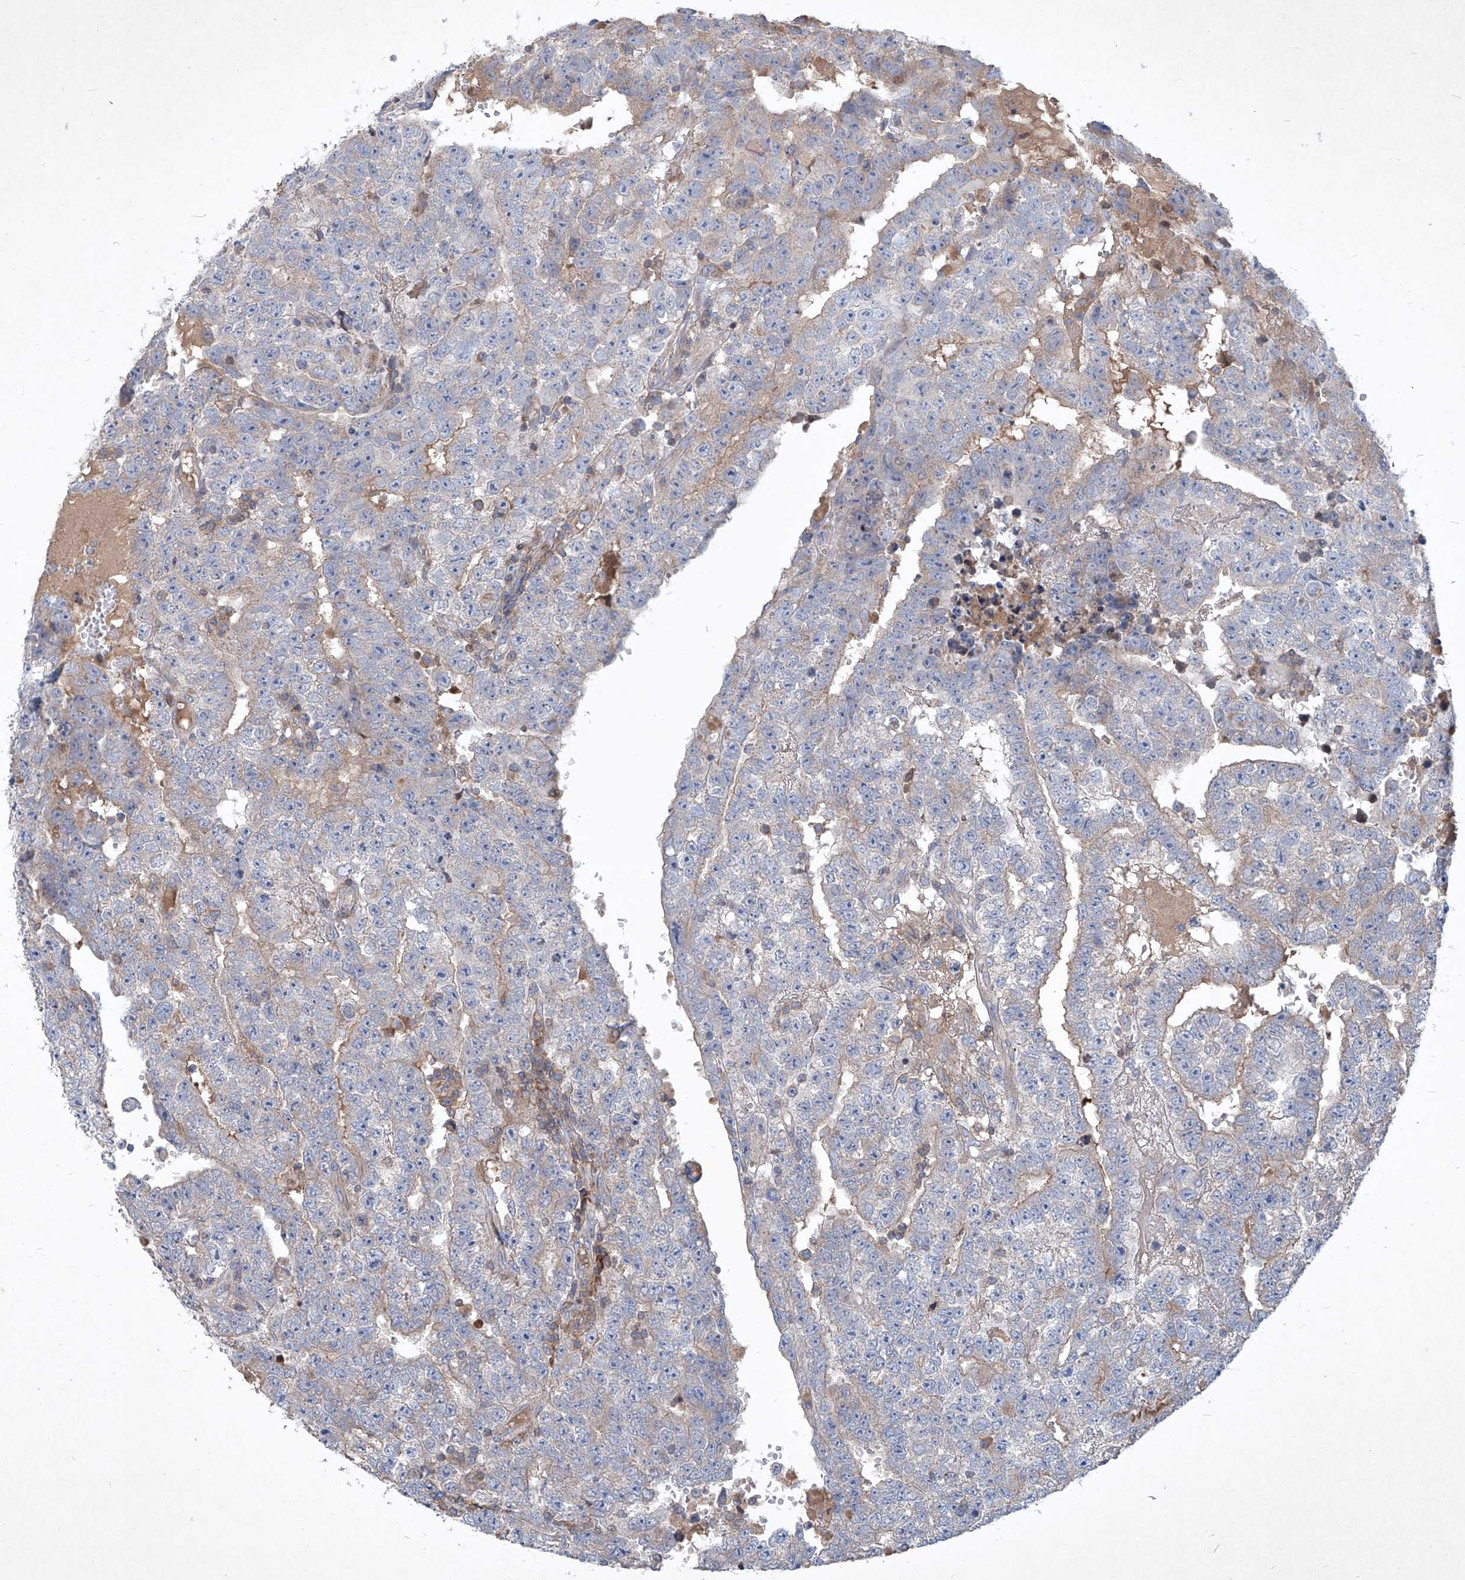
{"staining": {"intensity": "negative", "quantity": "none", "location": "none"}, "tissue": "testis cancer", "cell_type": "Tumor cells", "image_type": "cancer", "snomed": [{"axis": "morphology", "description": "Carcinoma, Embryonal, NOS"}, {"axis": "topography", "description": "Testis"}], "caption": "Micrograph shows no significant protein positivity in tumor cells of testis cancer. Nuclei are stained in blue.", "gene": "EPHA8", "patient": {"sex": "male", "age": 25}}